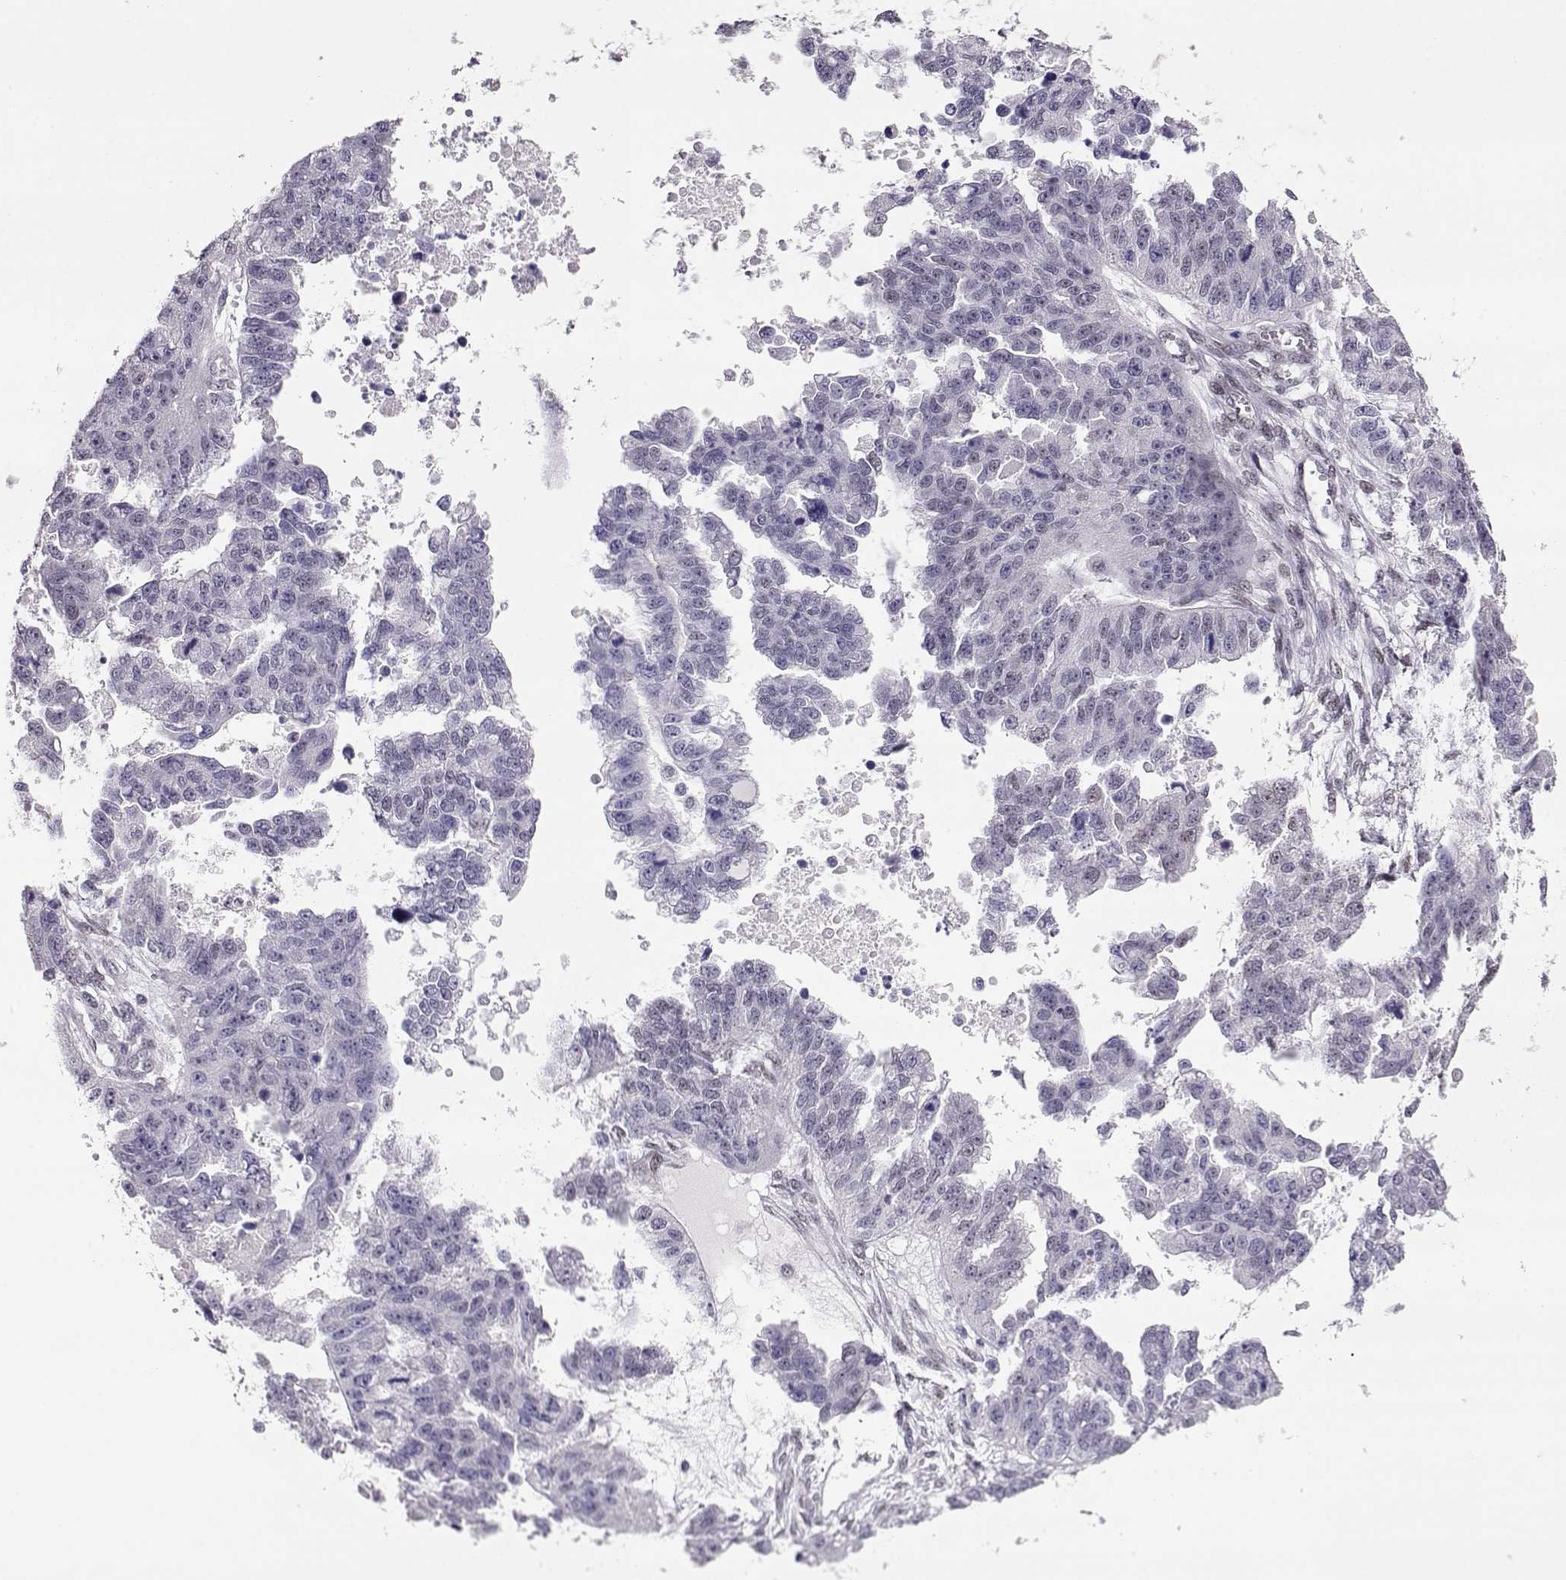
{"staining": {"intensity": "negative", "quantity": "none", "location": "none"}, "tissue": "ovarian cancer", "cell_type": "Tumor cells", "image_type": "cancer", "snomed": [{"axis": "morphology", "description": "Cystadenocarcinoma, serous, NOS"}, {"axis": "topography", "description": "Ovary"}], "caption": "There is no significant staining in tumor cells of ovarian cancer. Nuclei are stained in blue.", "gene": "POLI", "patient": {"sex": "female", "age": 58}}